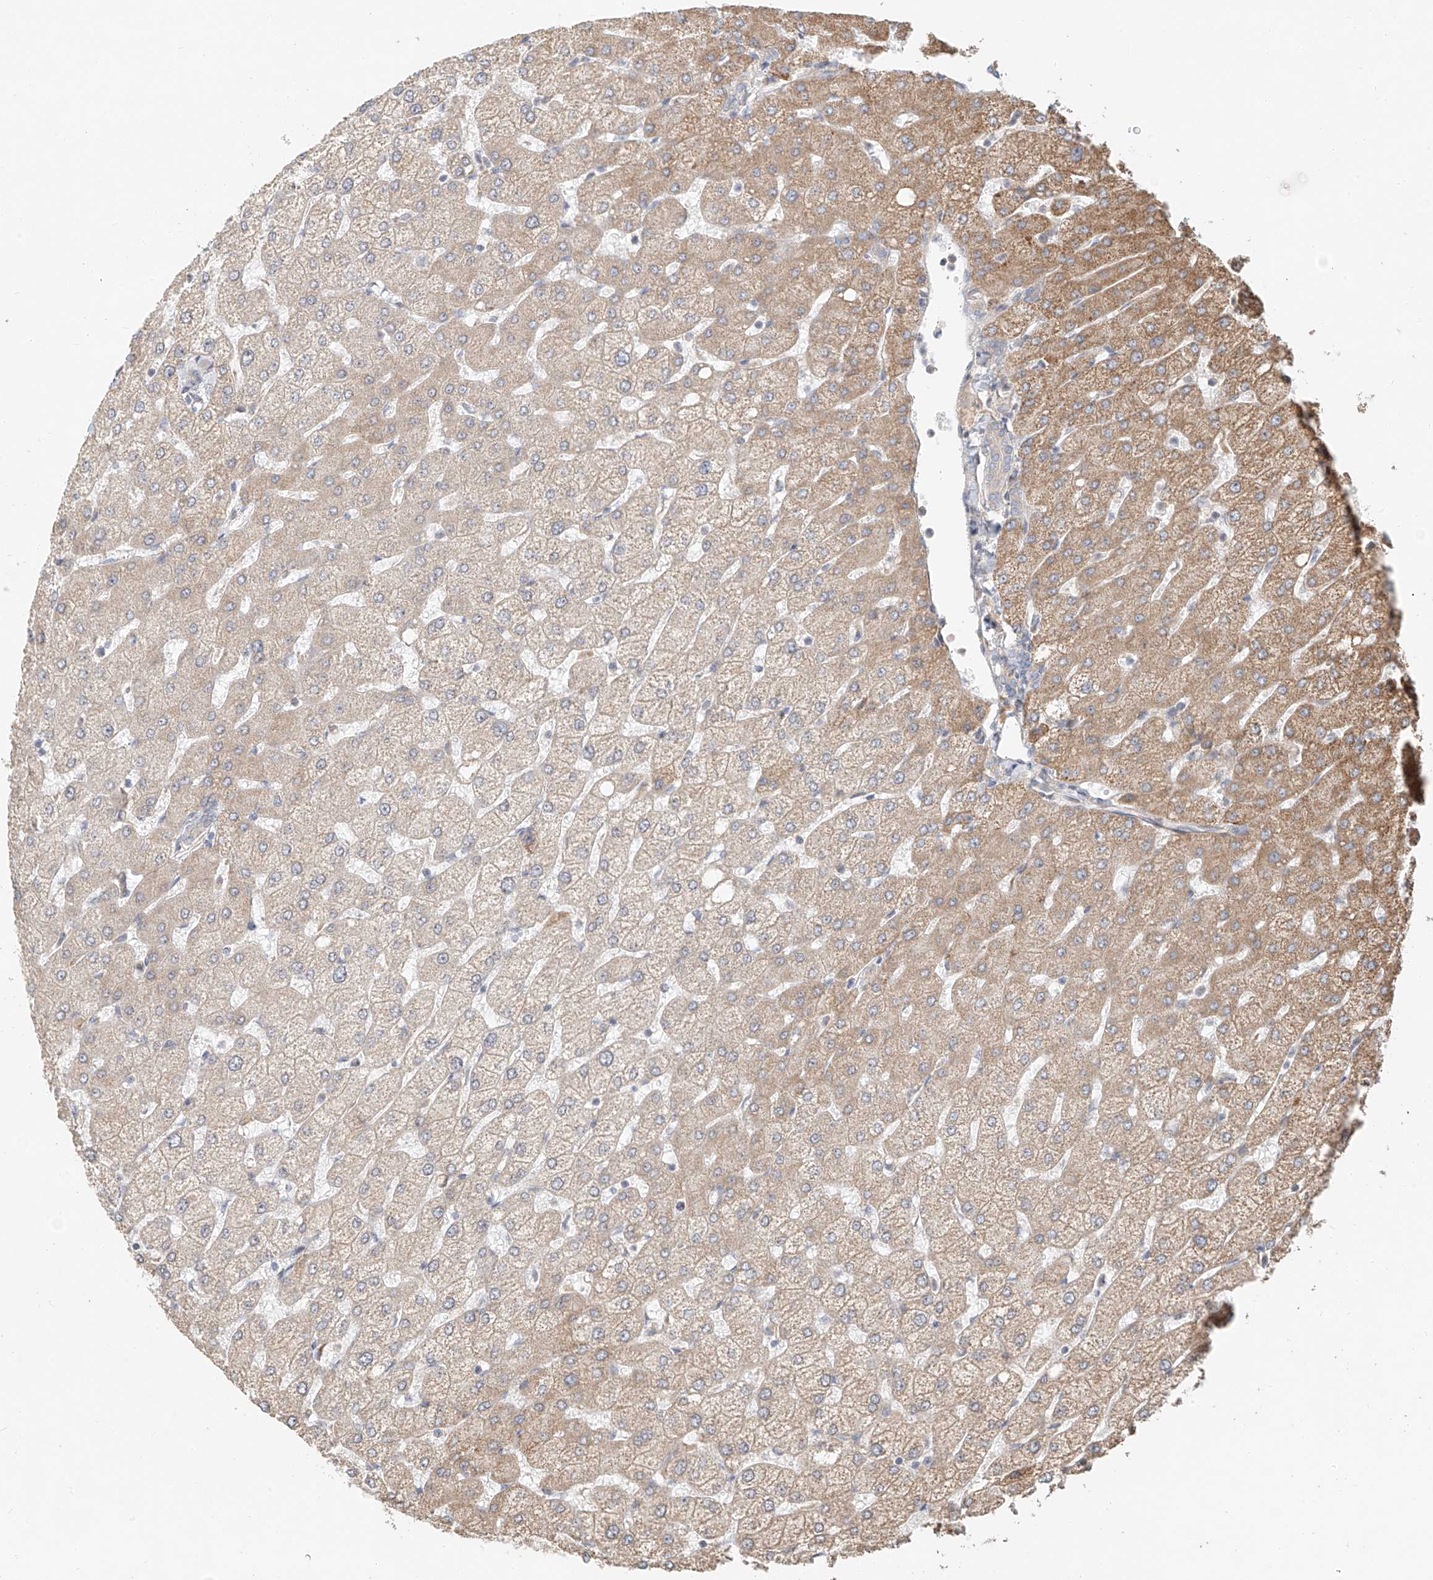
{"staining": {"intensity": "weak", "quantity": "<25%", "location": "cytoplasmic/membranous"}, "tissue": "liver", "cell_type": "Cholangiocytes", "image_type": "normal", "snomed": [{"axis": "morphology", "description": "Normal tissue, NOS"}, {"axis": "topography", "description": "Liver"}], "caption": "Protein analysis of benign liver reveals no significant expression in cholangiocytes.", "gene": "TMEM61", "patient": {"sex": "female", "age": 54}}